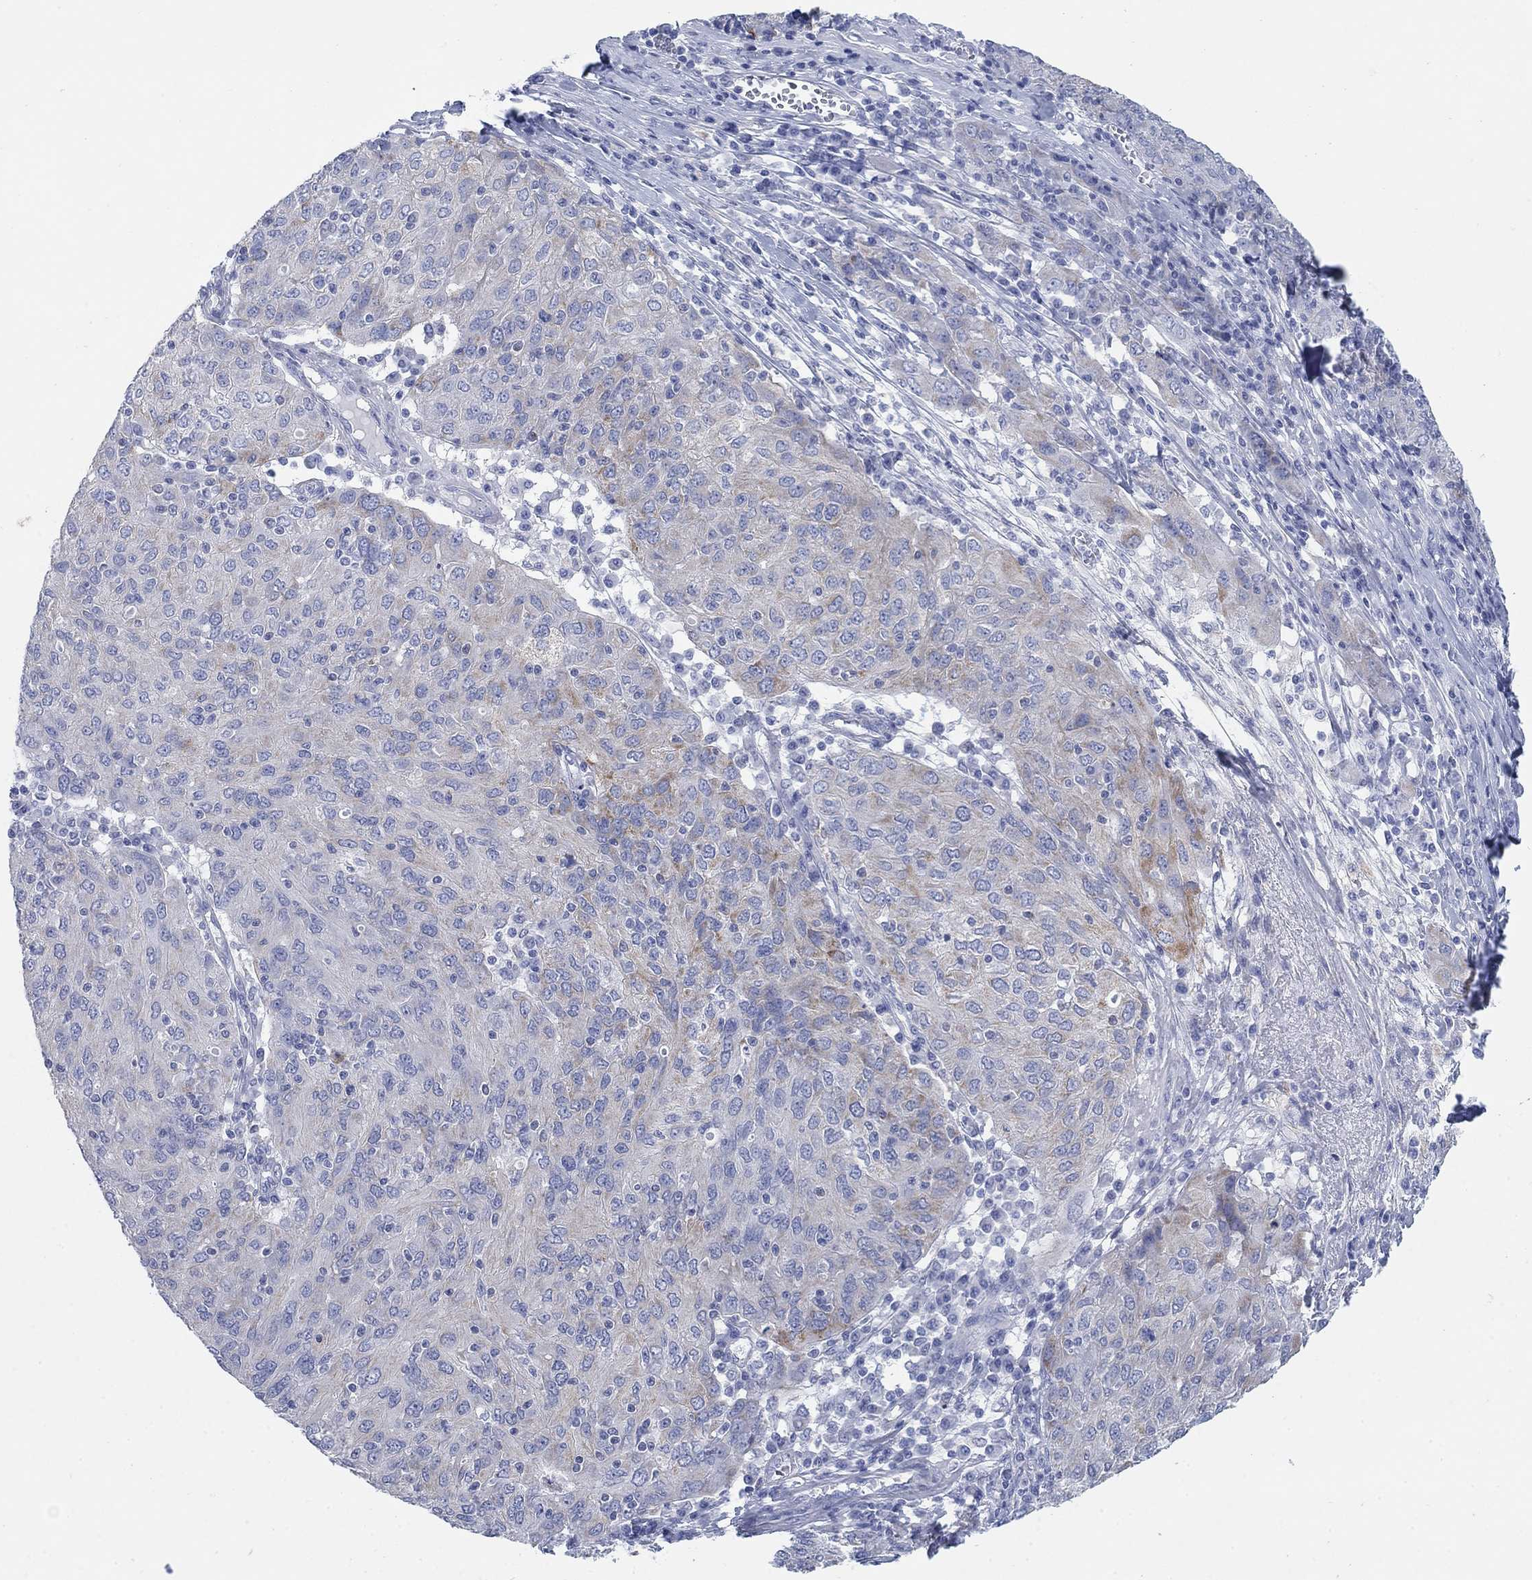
{"staining": {"intensity": "moderate", "quantity": "<25%", "location": "cytoplasmic/membranous"}, "tissue": "ovarian cancer", "cell_type": "Tumor cells", "image_type": "cancer", "snomed": [{"axis": "morphology", "description": "Carcinoma, endometroid"}, {"axis": "topography", "description": "Ovary"}], "caption": "Human ovarian cancer stained with a brown dye exhibits moderate cytoplasmic/membranous positive expression in about <25% of tumor cells.", "gene": "SCCPDH", "patient": {"sex": "female", "age": 50}}